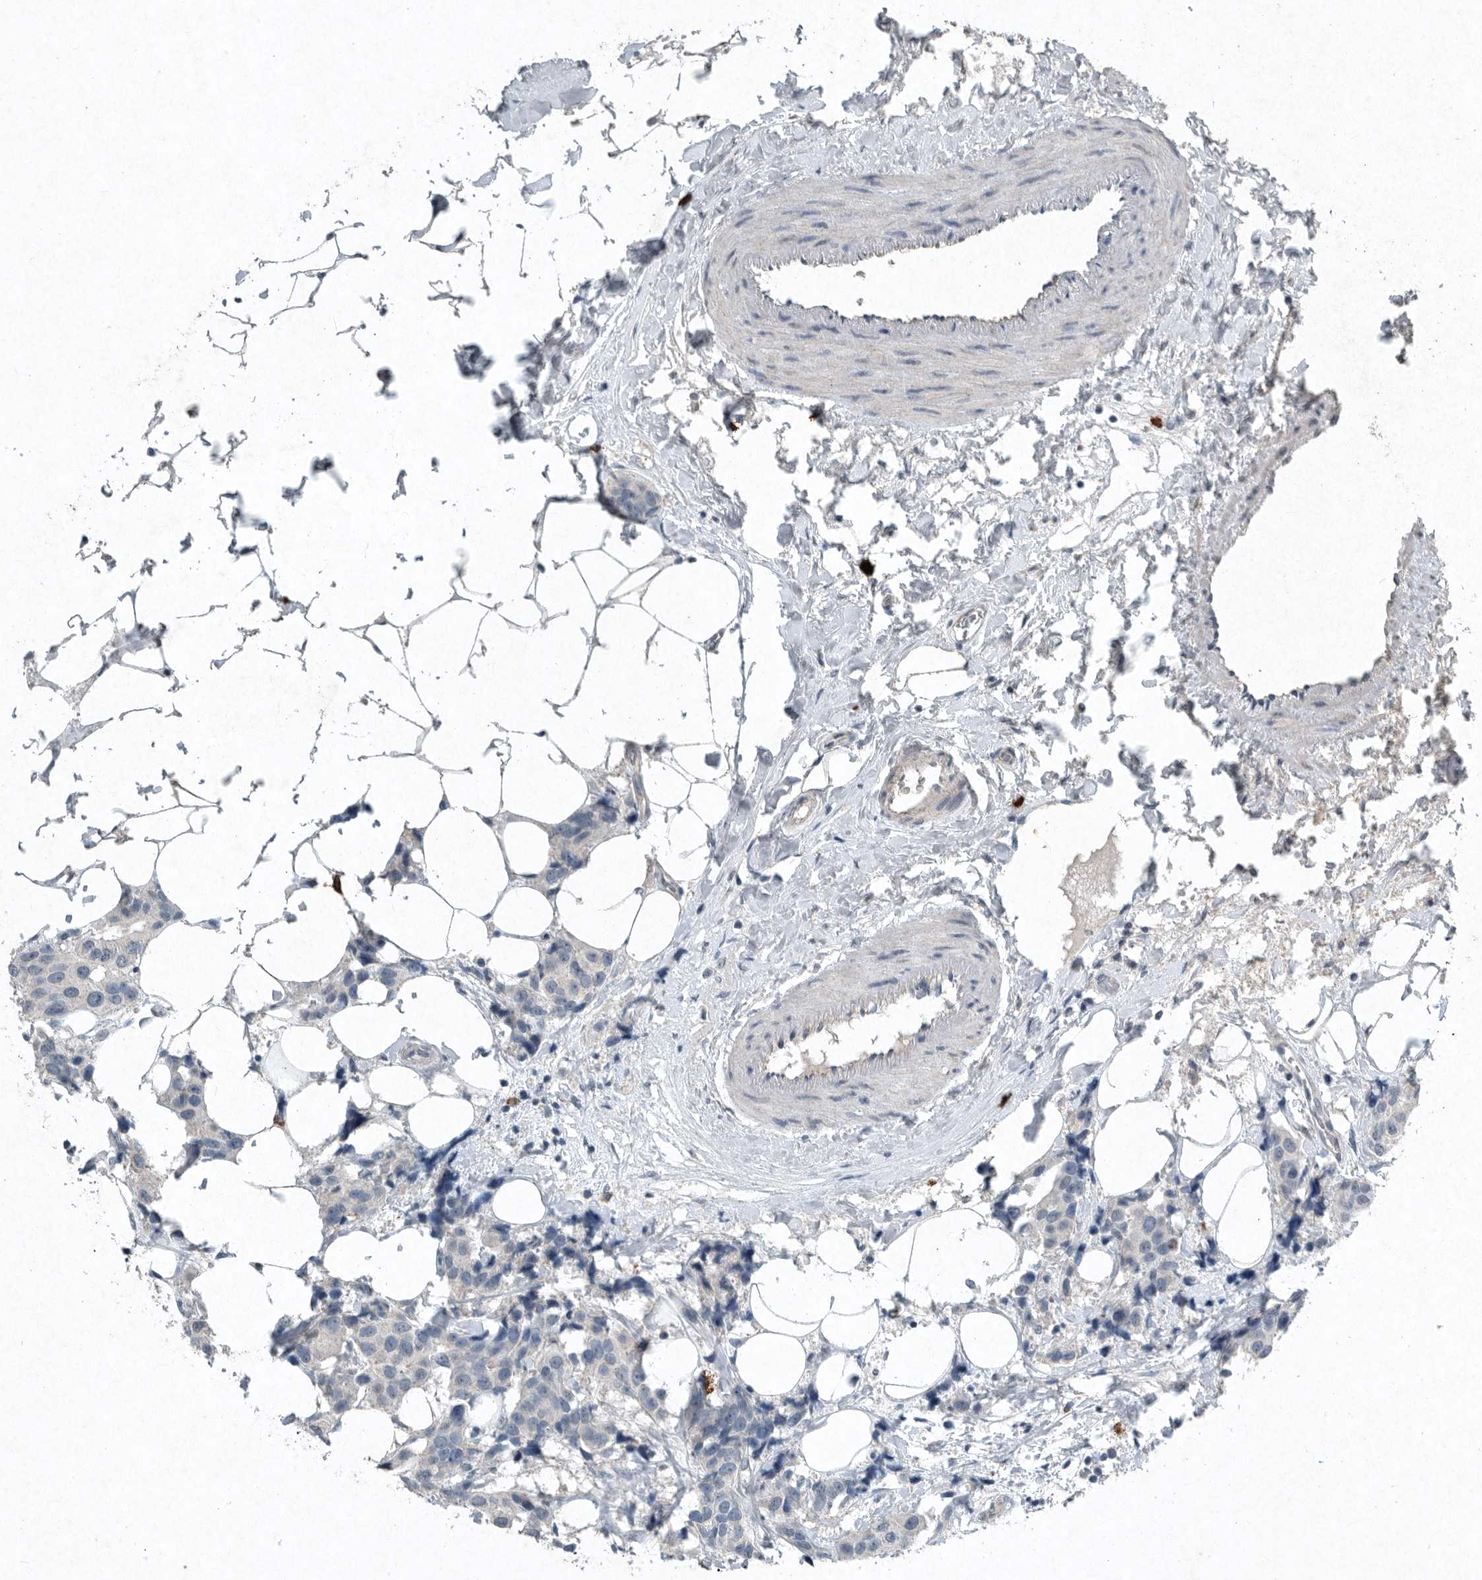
{"staining": {"intensity": "negative", "quantity": "none", "location": "none"}, "tissue": "breast cancer", "cell_type": "Tumor cells", "image_type": "cancer", "snomed": [{"axis": "morphology", "description": "Normal tissue, NOS"}, {"axis": "morphology", "description": "Duct carcinoma"}, {"axis": "topography", "description": "Breast"}], "caption": "Protein analysis of breast cancer demonstrates no significant expression in tumor cells.", "gene": "IL20", "patient": {"sex": "female", "age": 39}}